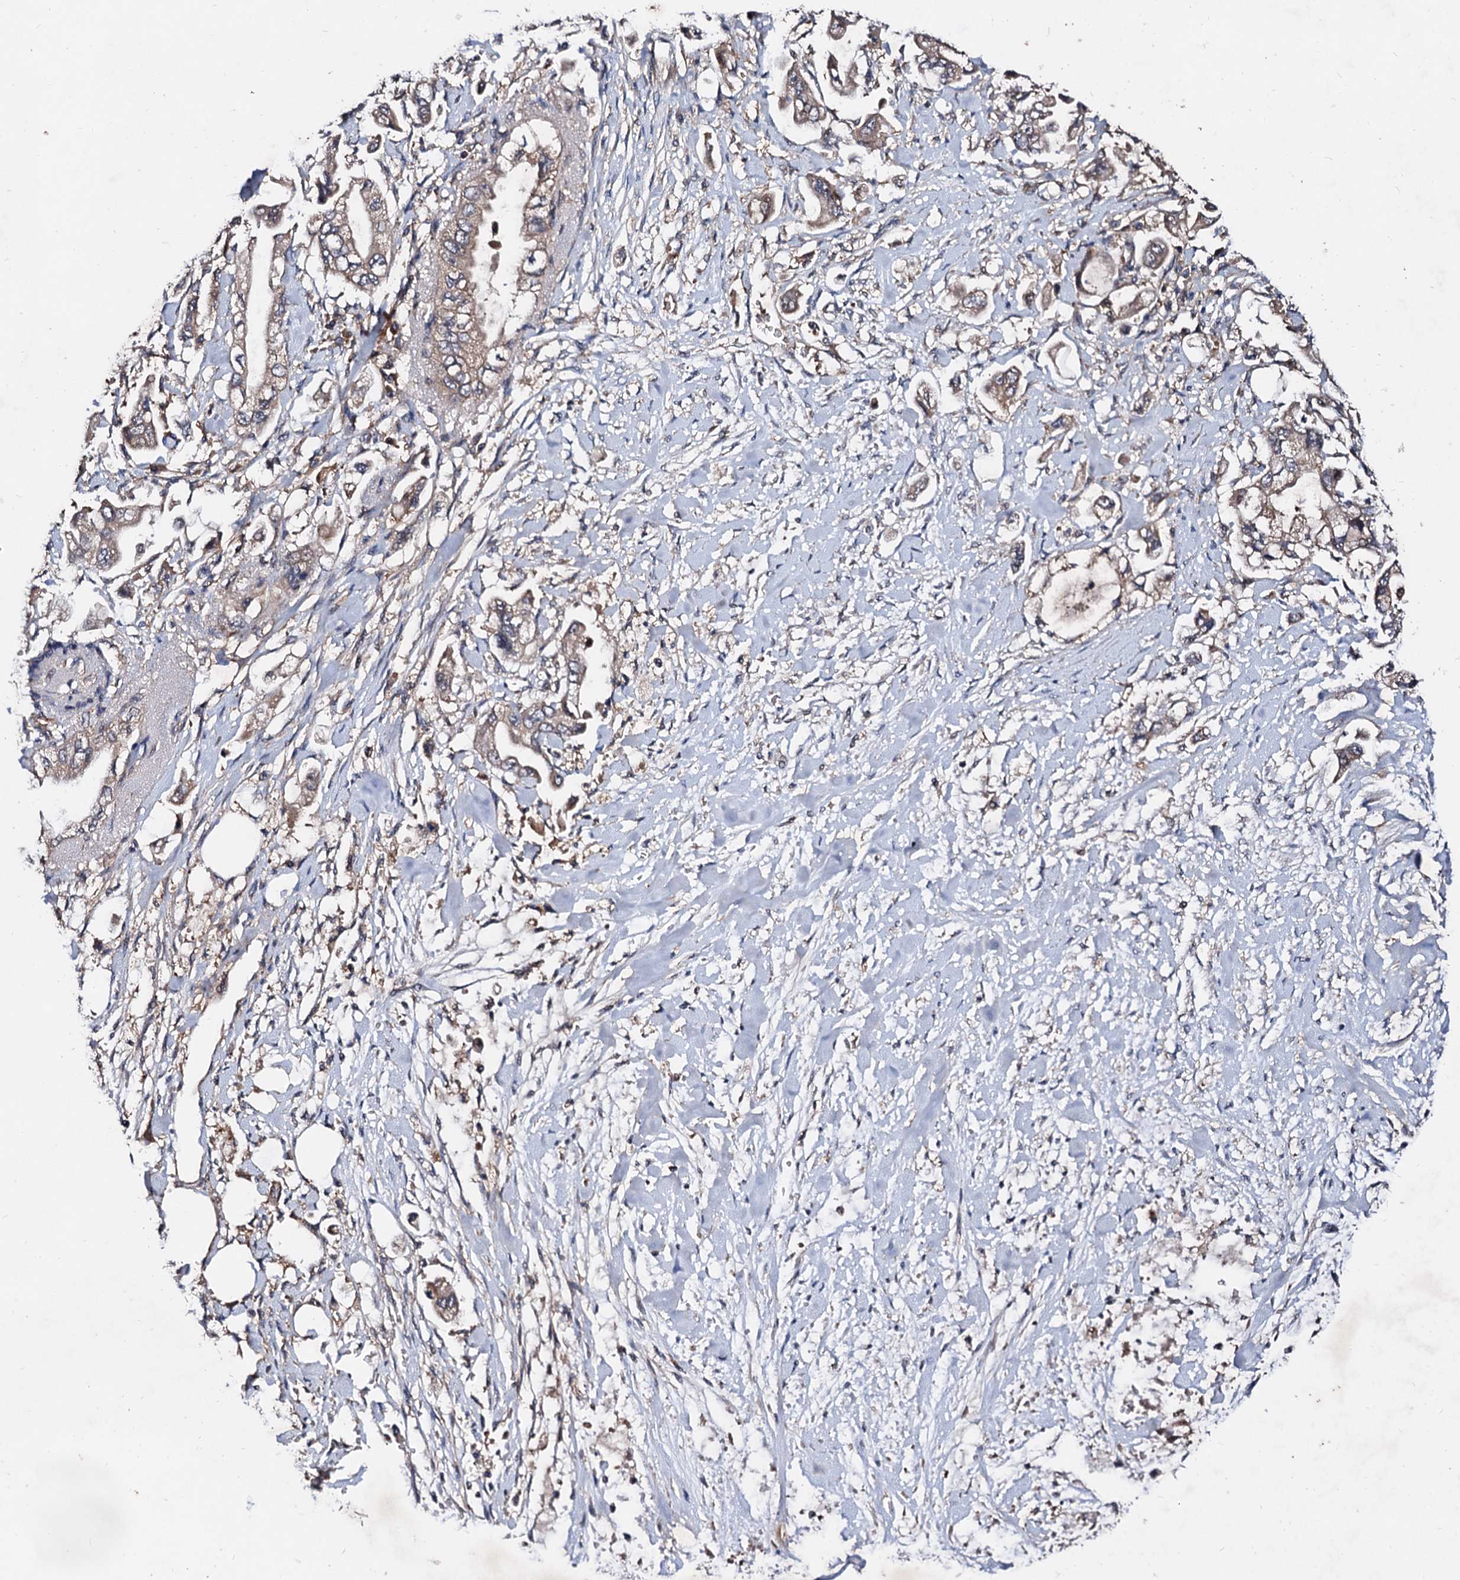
{"staining": {"intensity": "weak", "quantity": ">75%", "location": "cytoplasmic/membranous"}, "tissue": "stomach cancer", "cell_type": "Tumor cells", "image_type": "cancer", "snomed": [{"axis": "morphology", "description": "Adenocarcinoma, NOS"}, {"axis": "topography", "description": "Stomach"}], "caption": "An immunohistochemistry image of tumor tissue is shown. Protein staining in brown highlights weak cytoplasmic/membranous positivity in stomach cancer (adenocarcinoma) within tumor cells.", "gene": "EXTL1", "patient": {"sex": "male", "age": 62}}